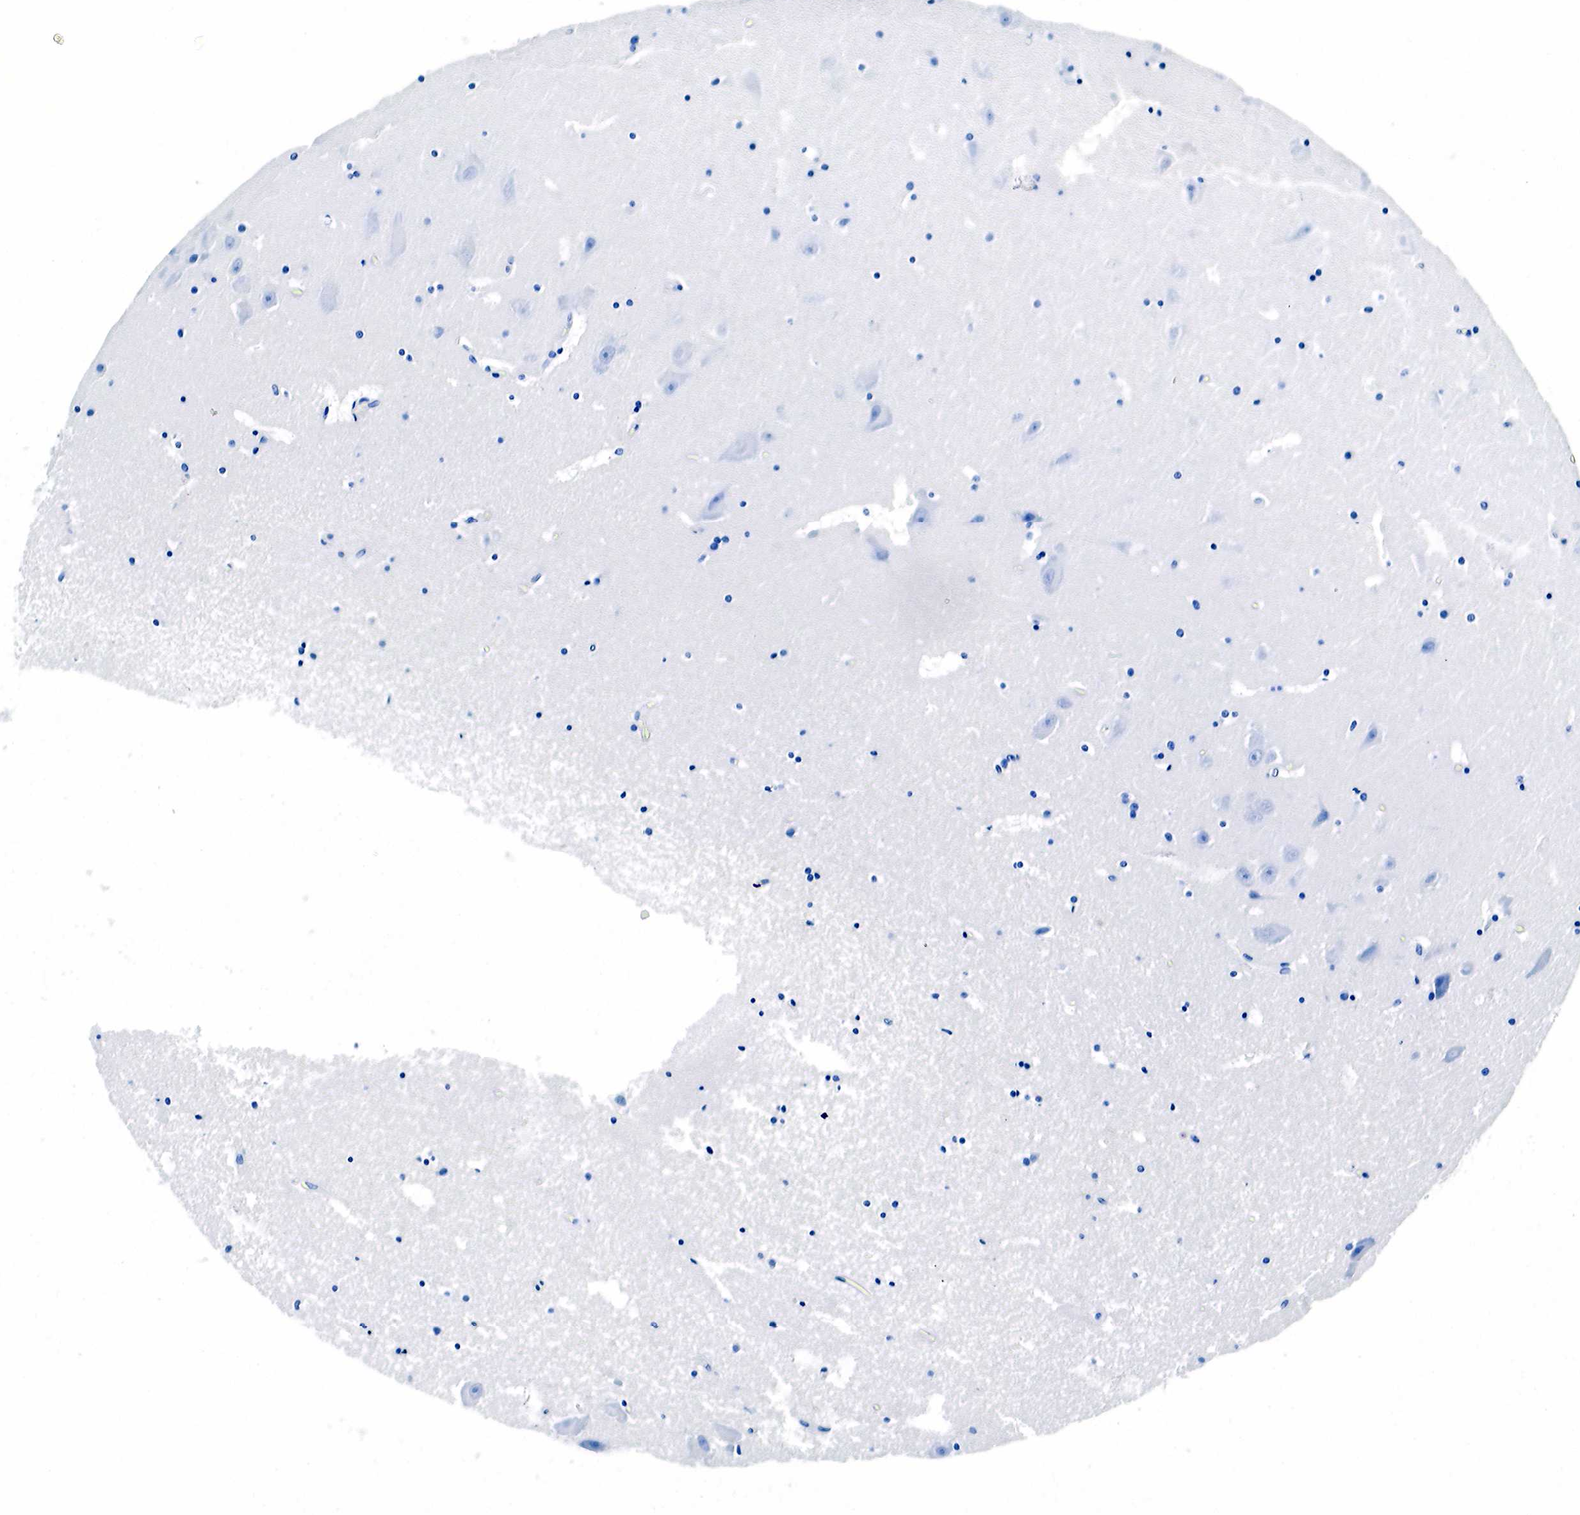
{"staining": {"intensity": "negative", "quantity": "none", "location": "none"}, "tissue": "hippocampus", "cell_type": "Glial cells", "image_type": "normal", "snomed": [{"axis": "morphology", "description": "Normal tissue, NOS"}, {"axis": "topography", "description": "Hippocampus"}], "caption": "There is no significant positivity in glial cells of hippocampus. Nuclei are stained in blue.", "gene": "KLK3", "patient": {"sex": "male", "age": 45}}